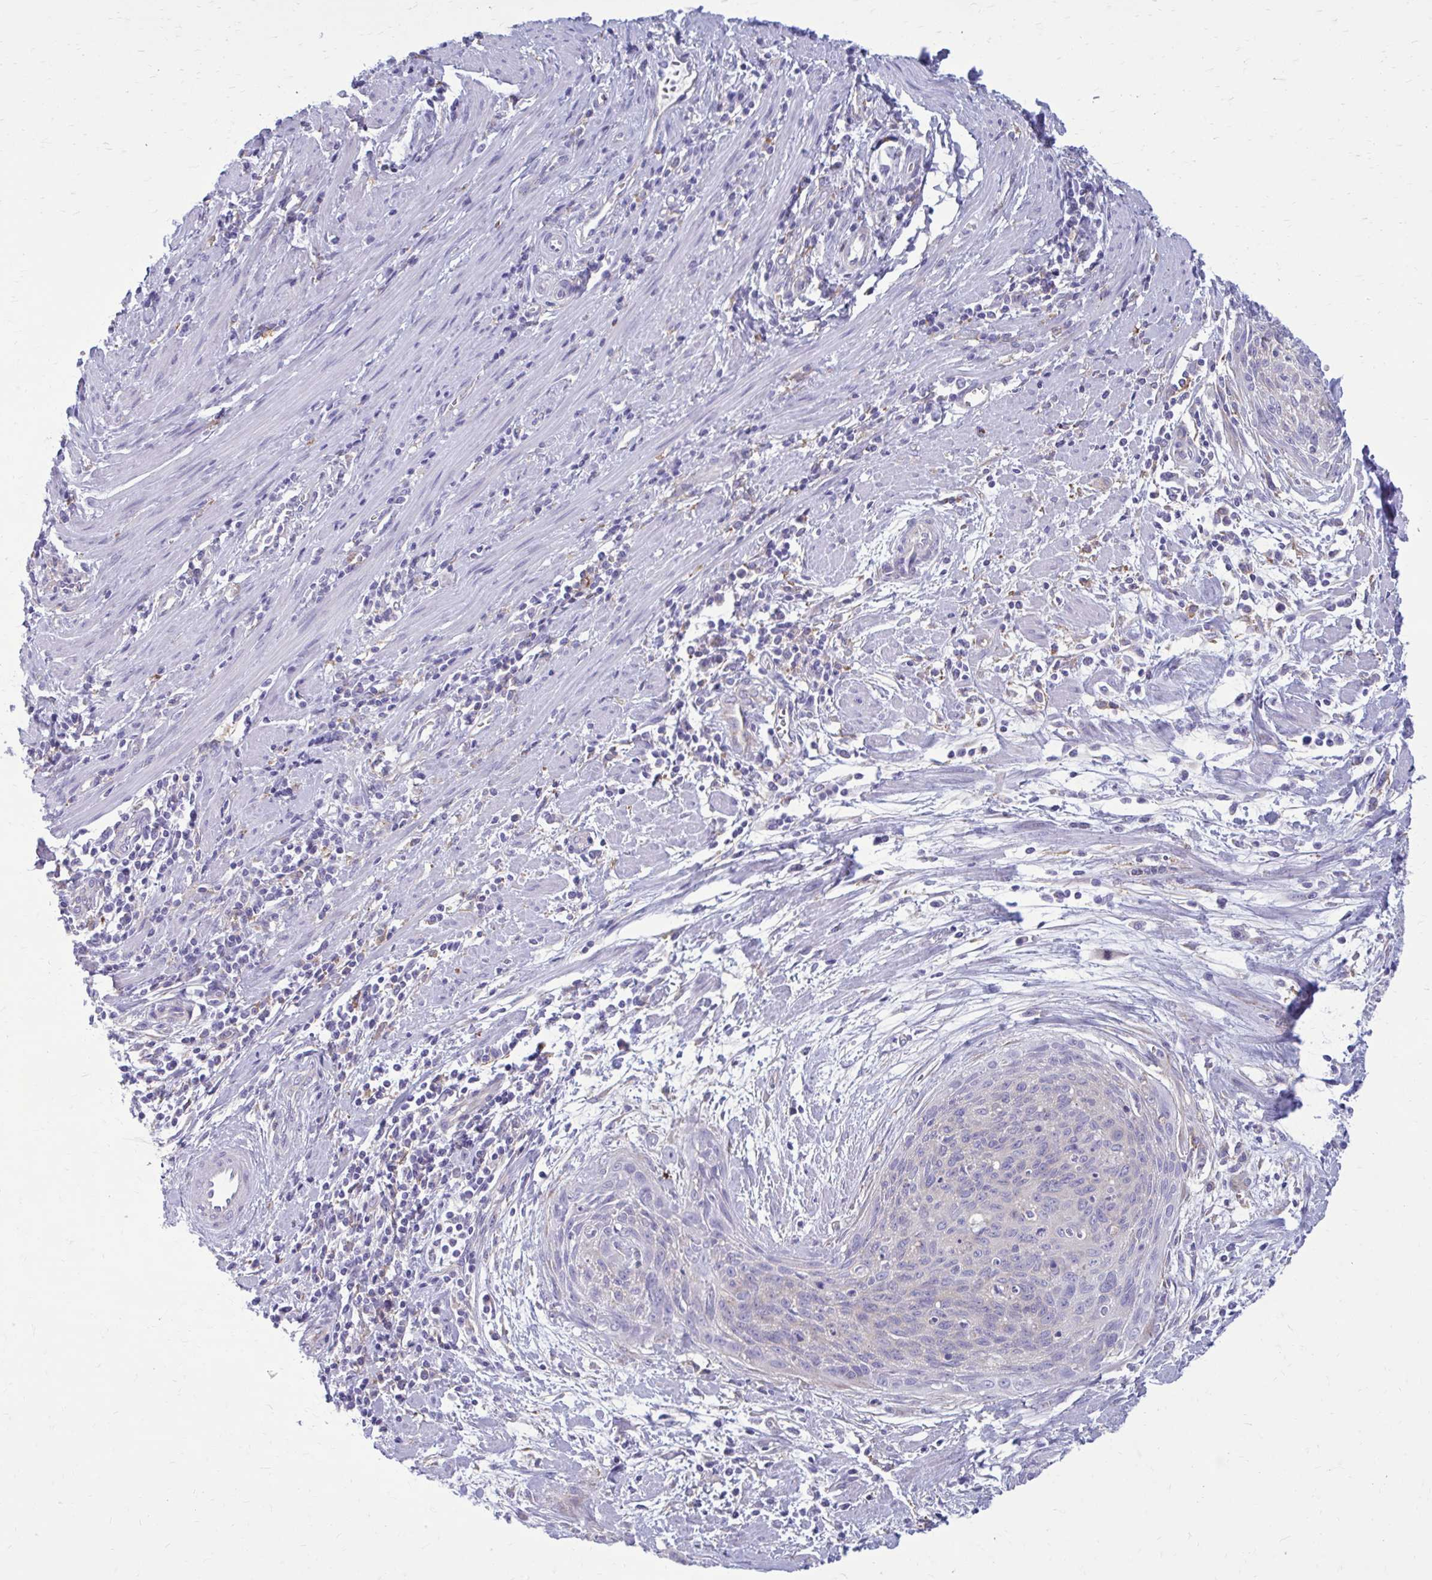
{"staining": {"intensity": "negative", "quantity": "none", "location": "none"}, "tissue": "cervical cancer", "cell_type": "Tumor cells", "image_type": "cancer", "snomed": [{"axis": "morphology", "description": "Squamous cell carcinoma, NOS"}, {"axis": "topography", "description": "Cervix"}], "caption": "DAB immunohistochemical staining of squamous cell carcinoma (cervical) shows no significant expression in tumor cells.", "gene": "CLTA", "patient": {"sex": "female", "age": 55}}